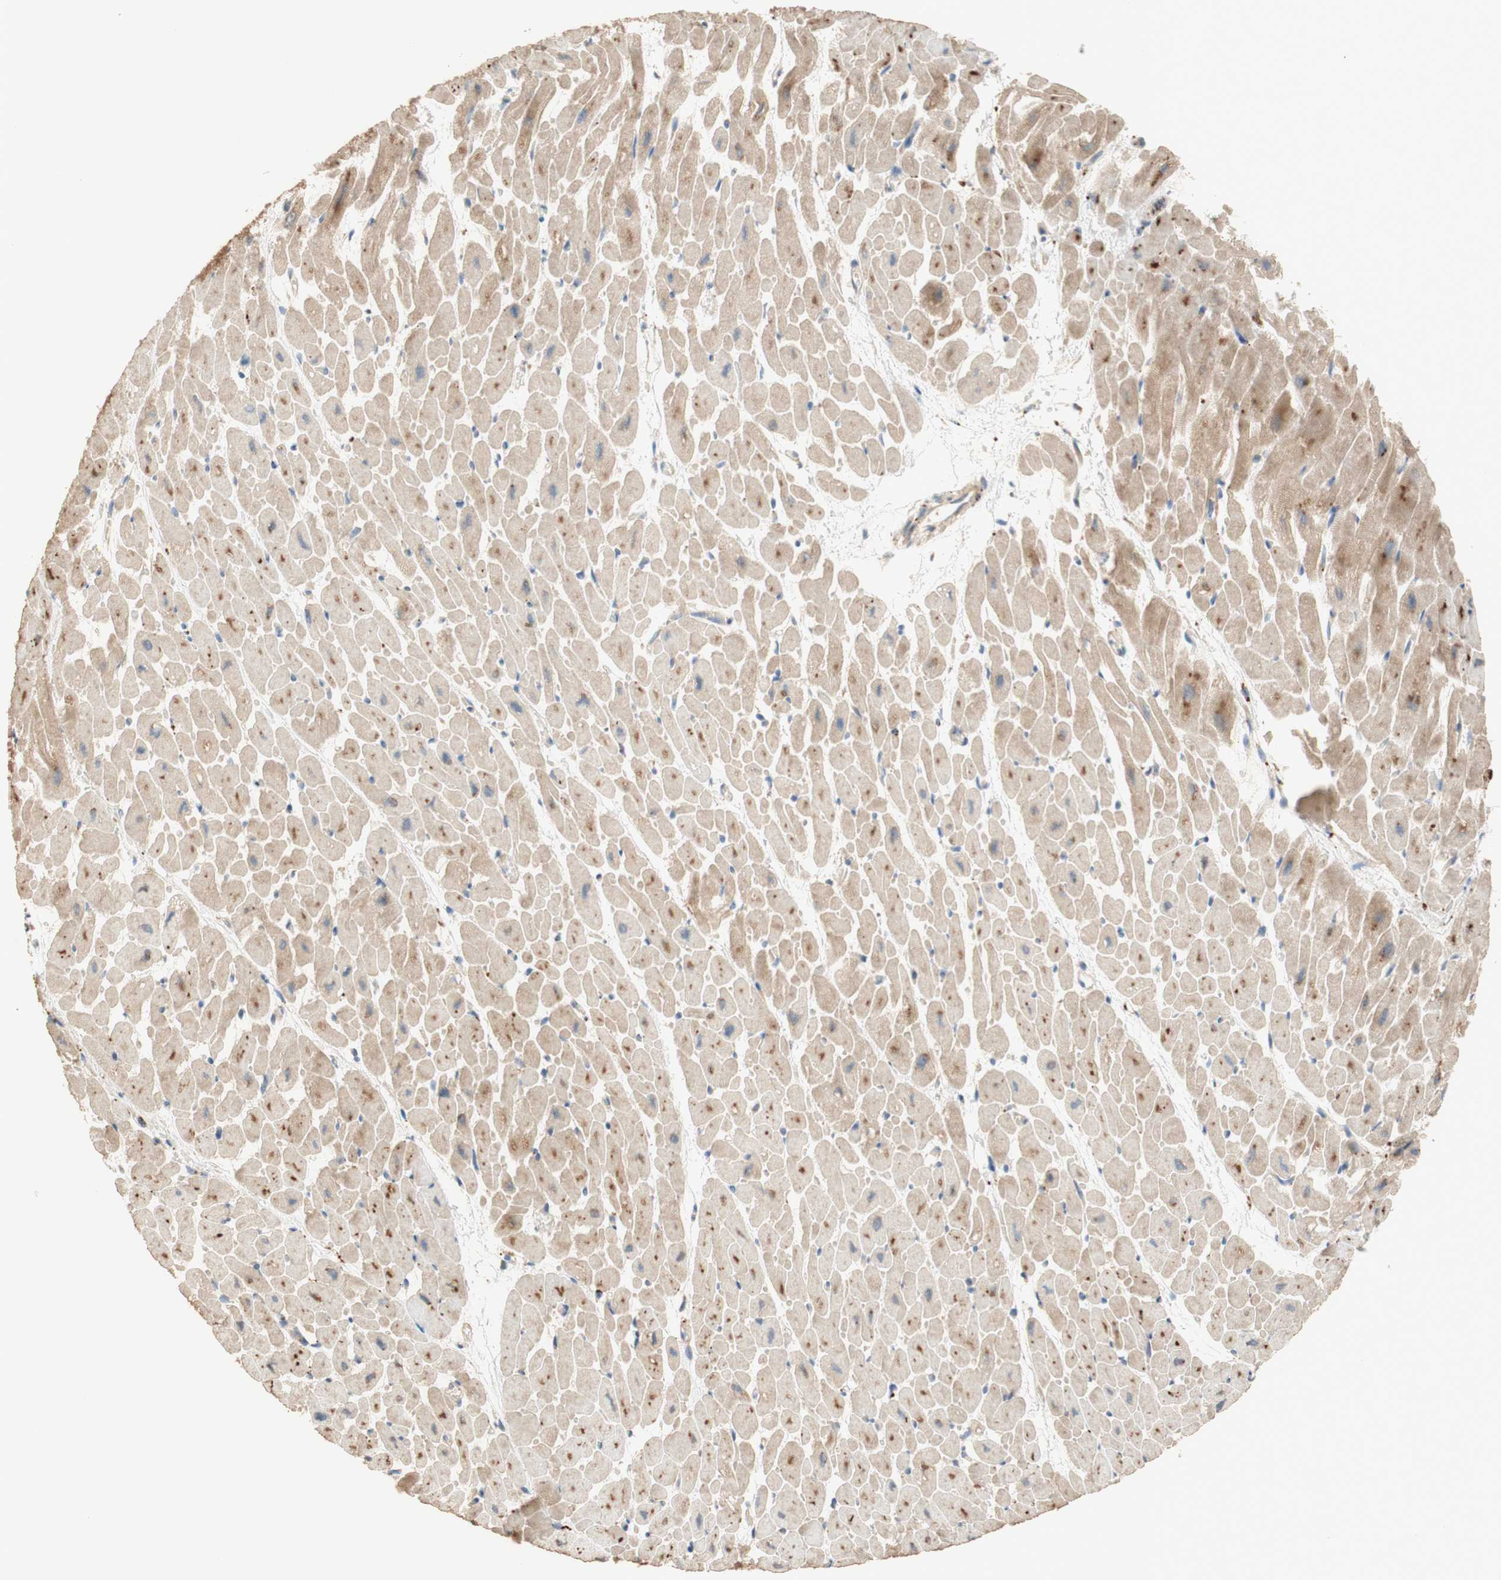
{"staining": {"intensity": "moderate", "quantity": ">75%", "location": "cytoplasmic/membranous"}, "tissue": "heart muscle", "cell_type": "Cardiomyocytes", "image_type": "normal", "snomed": [{"axis": "morphology", "description": "Normal tissue, NOS"}, {"axis": "topography", "description": "Heart"}], "caption": "Cardiomyocytes reveal medium levels of moderate cytoplasmic/membranous positivity in approximately >75% of cells in benign heart muscle.", "gene": "PTPN21", "patient": {"sex": "male", "age": 45}}